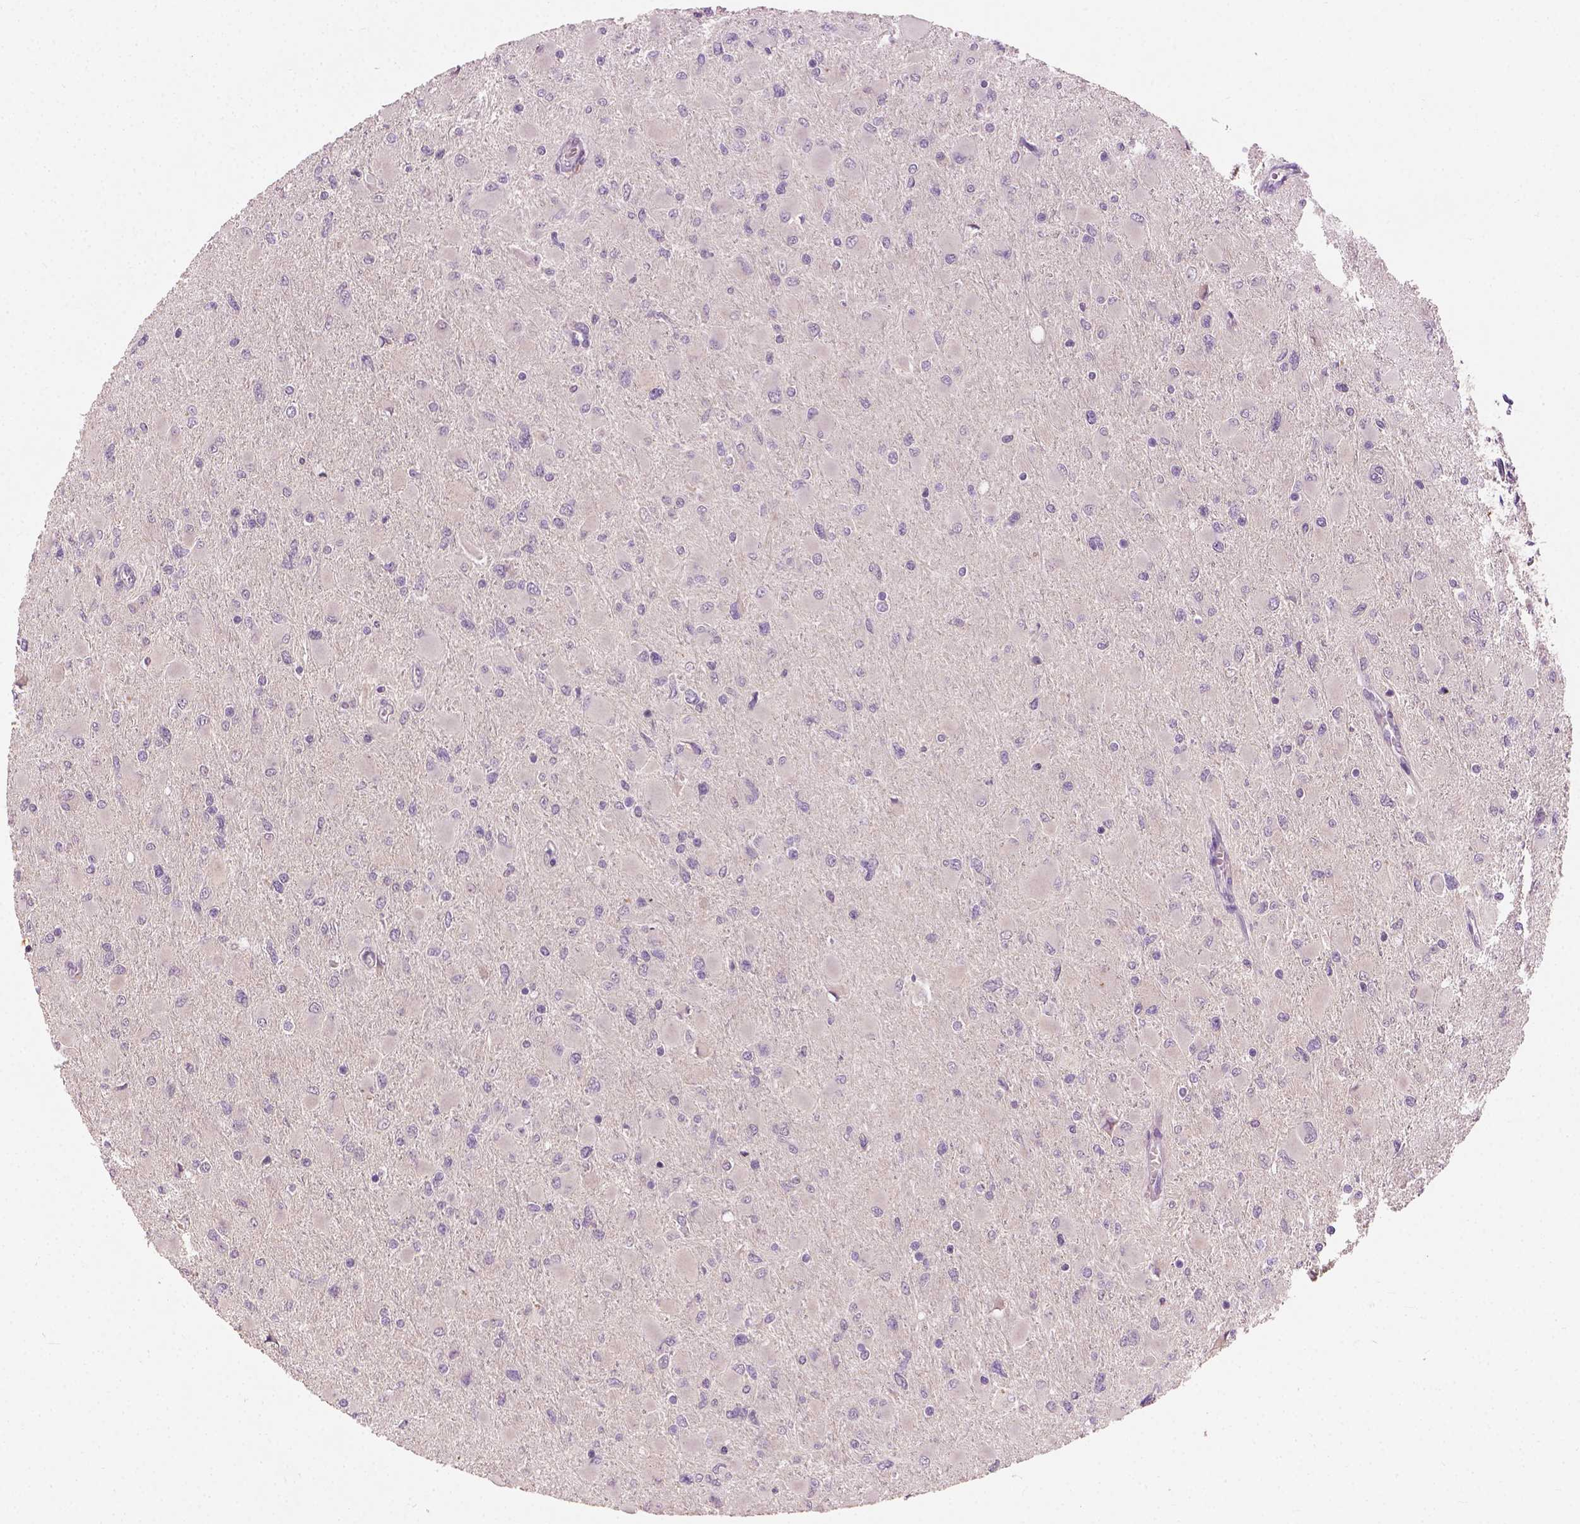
{"staining": {"intensity": "negative", "quantity": "none", "location": "none"}, "tissue": "glioma", "cell_type": "Tumor cells", "image_type": "cancer", "snomed": [{"axis": "morphology", "description": "Glioma, malignant, High grade"}, {"axis": "topography", "description": "Cerebral cortex"}], "caption": "The immunohistochemistry (IHC) micrograph has no significant positivity in tumor cells of glioma tissue.", "gene": "KRT17", "patient": {"sex": "female", "age": 36}}